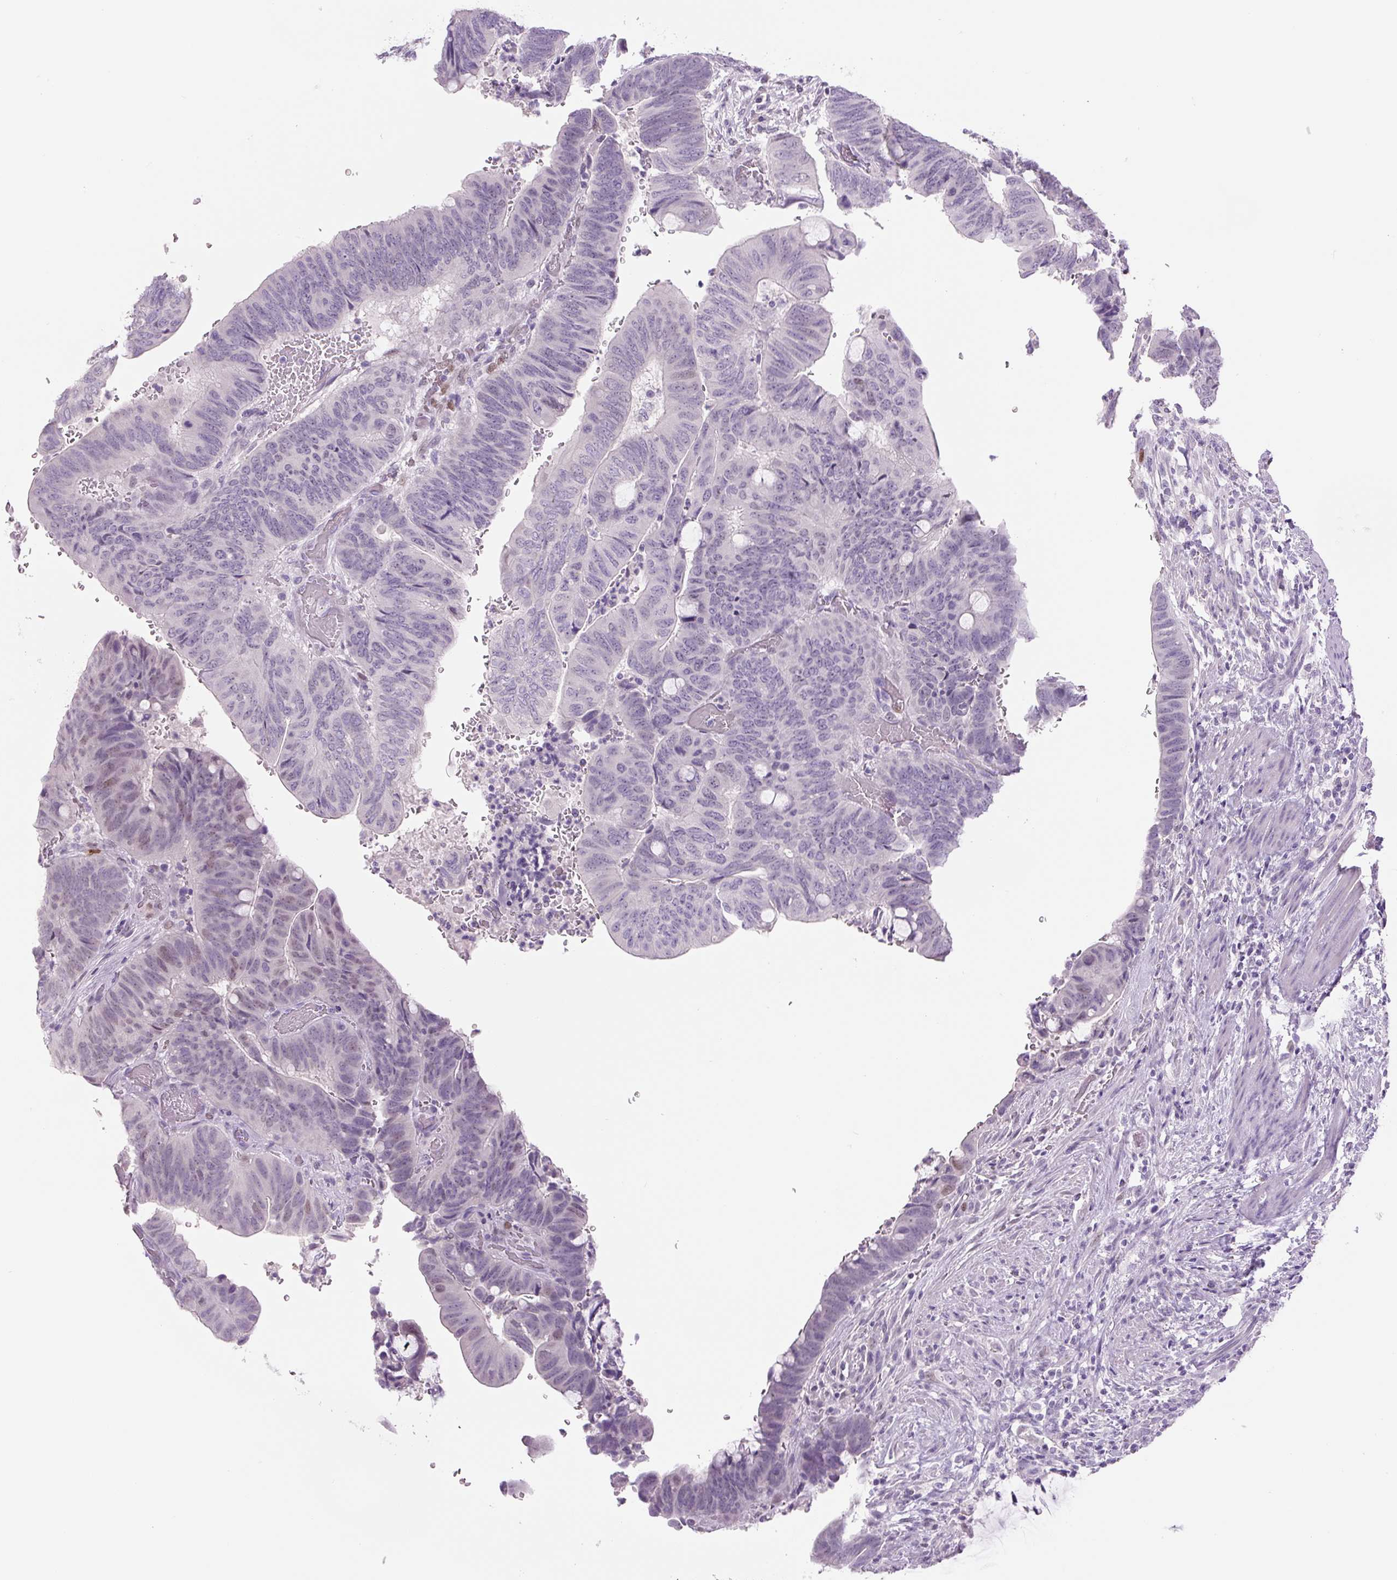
{"staining": {"intensity": "weak", "quantity": "<25%", "location": "nuclear"}, "tissue": "colorectal cancer", "cell_type": "Tumor cells", "image_type": "cancer", "snomed": [{"axis": "morphology", "description": "Normal tissue, NOS"}, {"axis": "morphology", "description": "Adenocarcinoma, NOS"}, {"axis": "topography", "description": "Rectum"}, {"axis": "topography", "description": "Peripheral nerve tissue"}], "caption": "Image shows no significant protein staining in tumor cells of colorectal cancer.", "gene": "SIX1", "patient": {"sex": "male", "age": 92}}